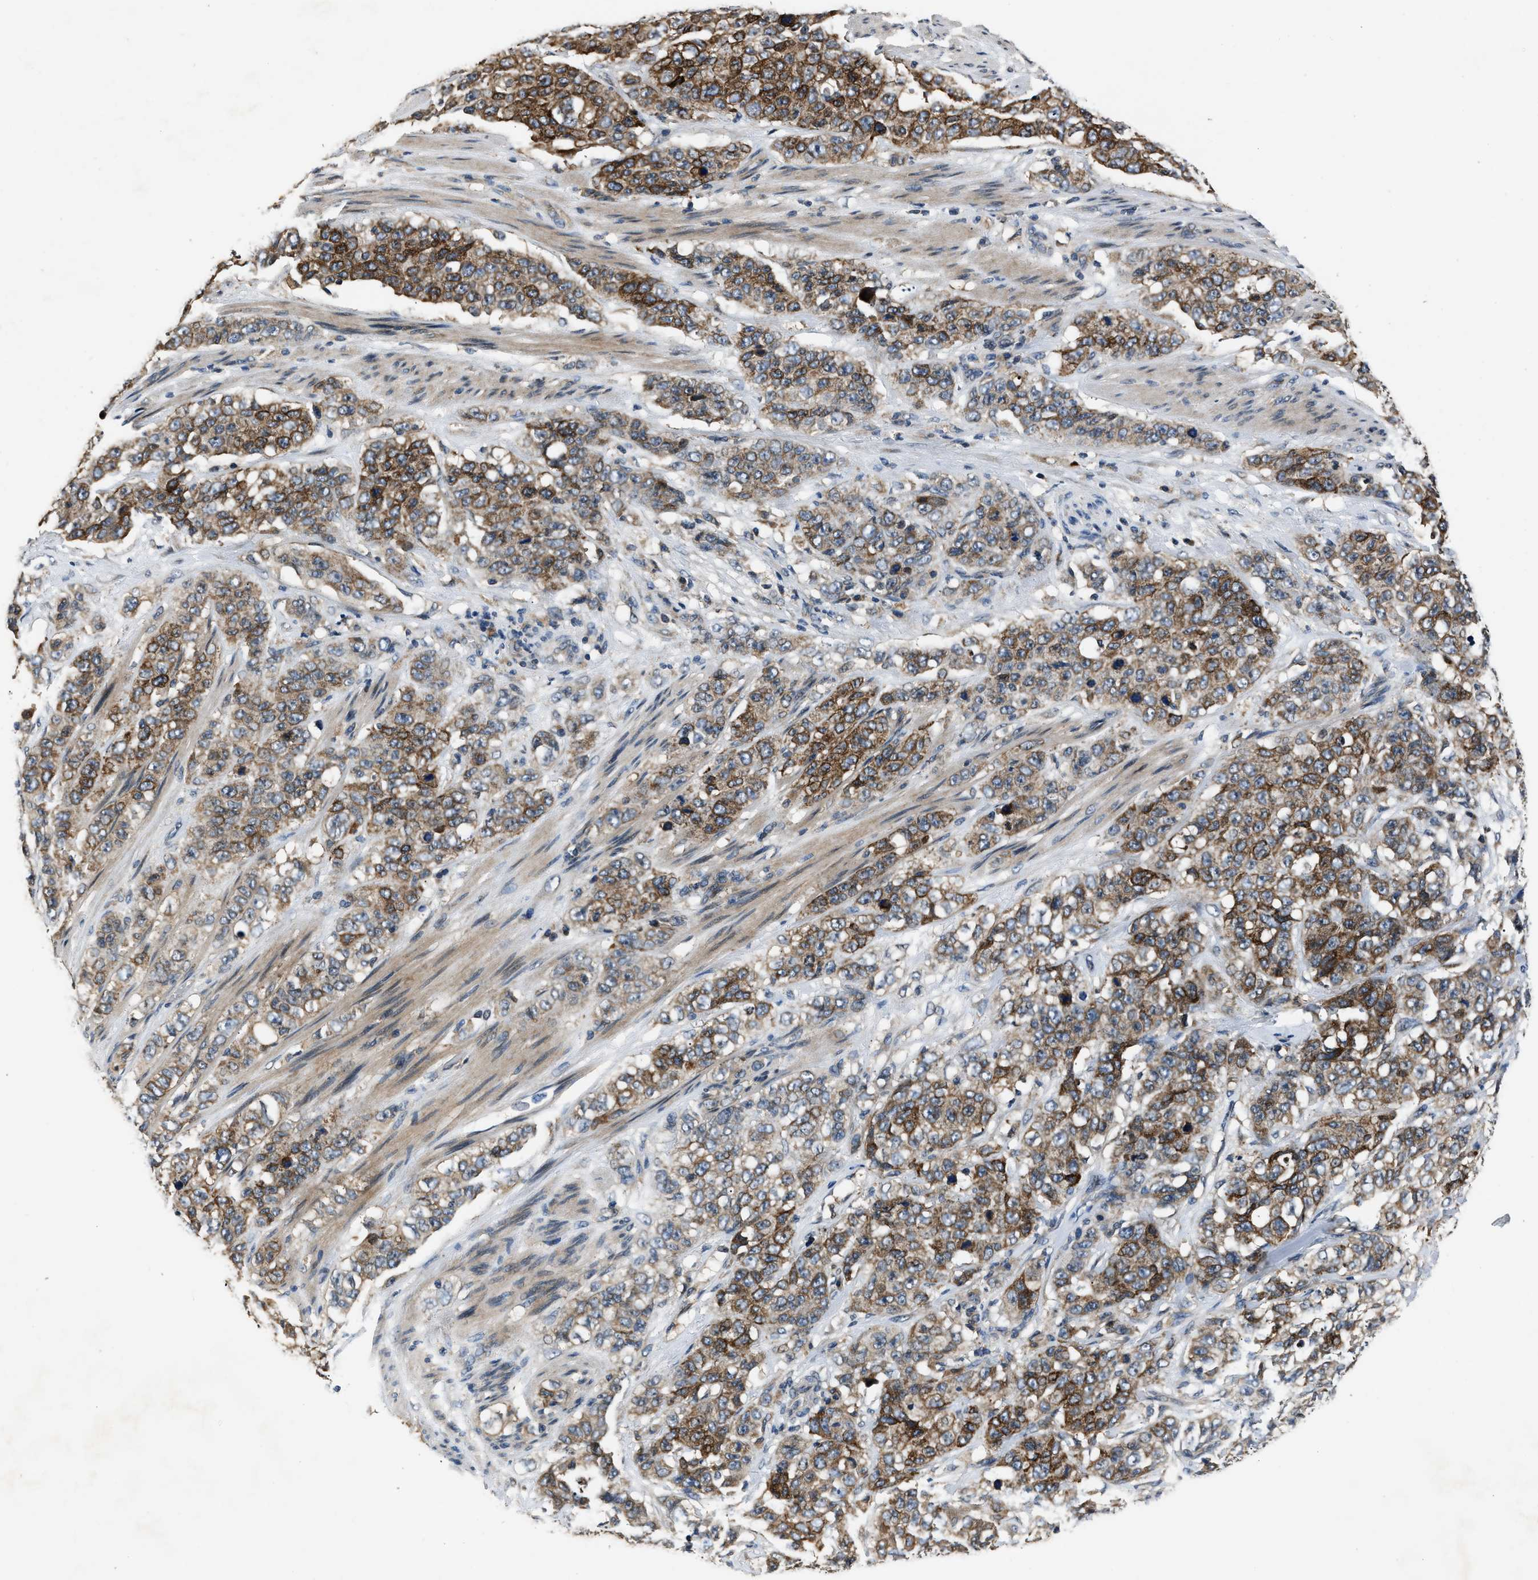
{"staining": {"intensity": "moderate", "quantity": ">75%", "location": "cytoplasmic/membranous"}, "tissue": "stomach cancer", "cell_type": "Tumor cells", "image_type": "cancer", "snomed": [{"axis": "morphology", "description": "Adenocarcinoma, NOS"}, {"axis": "topography", "description": "Stomach"}], "caption": "Immunohistochemical staining of adenocarcinoma (stomach) reveals medium levels of moderate cytoplasmic/membranous staining in approximately >75% of tumor cells. (DAB (3,3'-diaminobenzidine) IHC, brown staining for protein, blue staining for nuclei).", "gene": "TNRC18", "patient": {"sex": "male", "age": 48}}